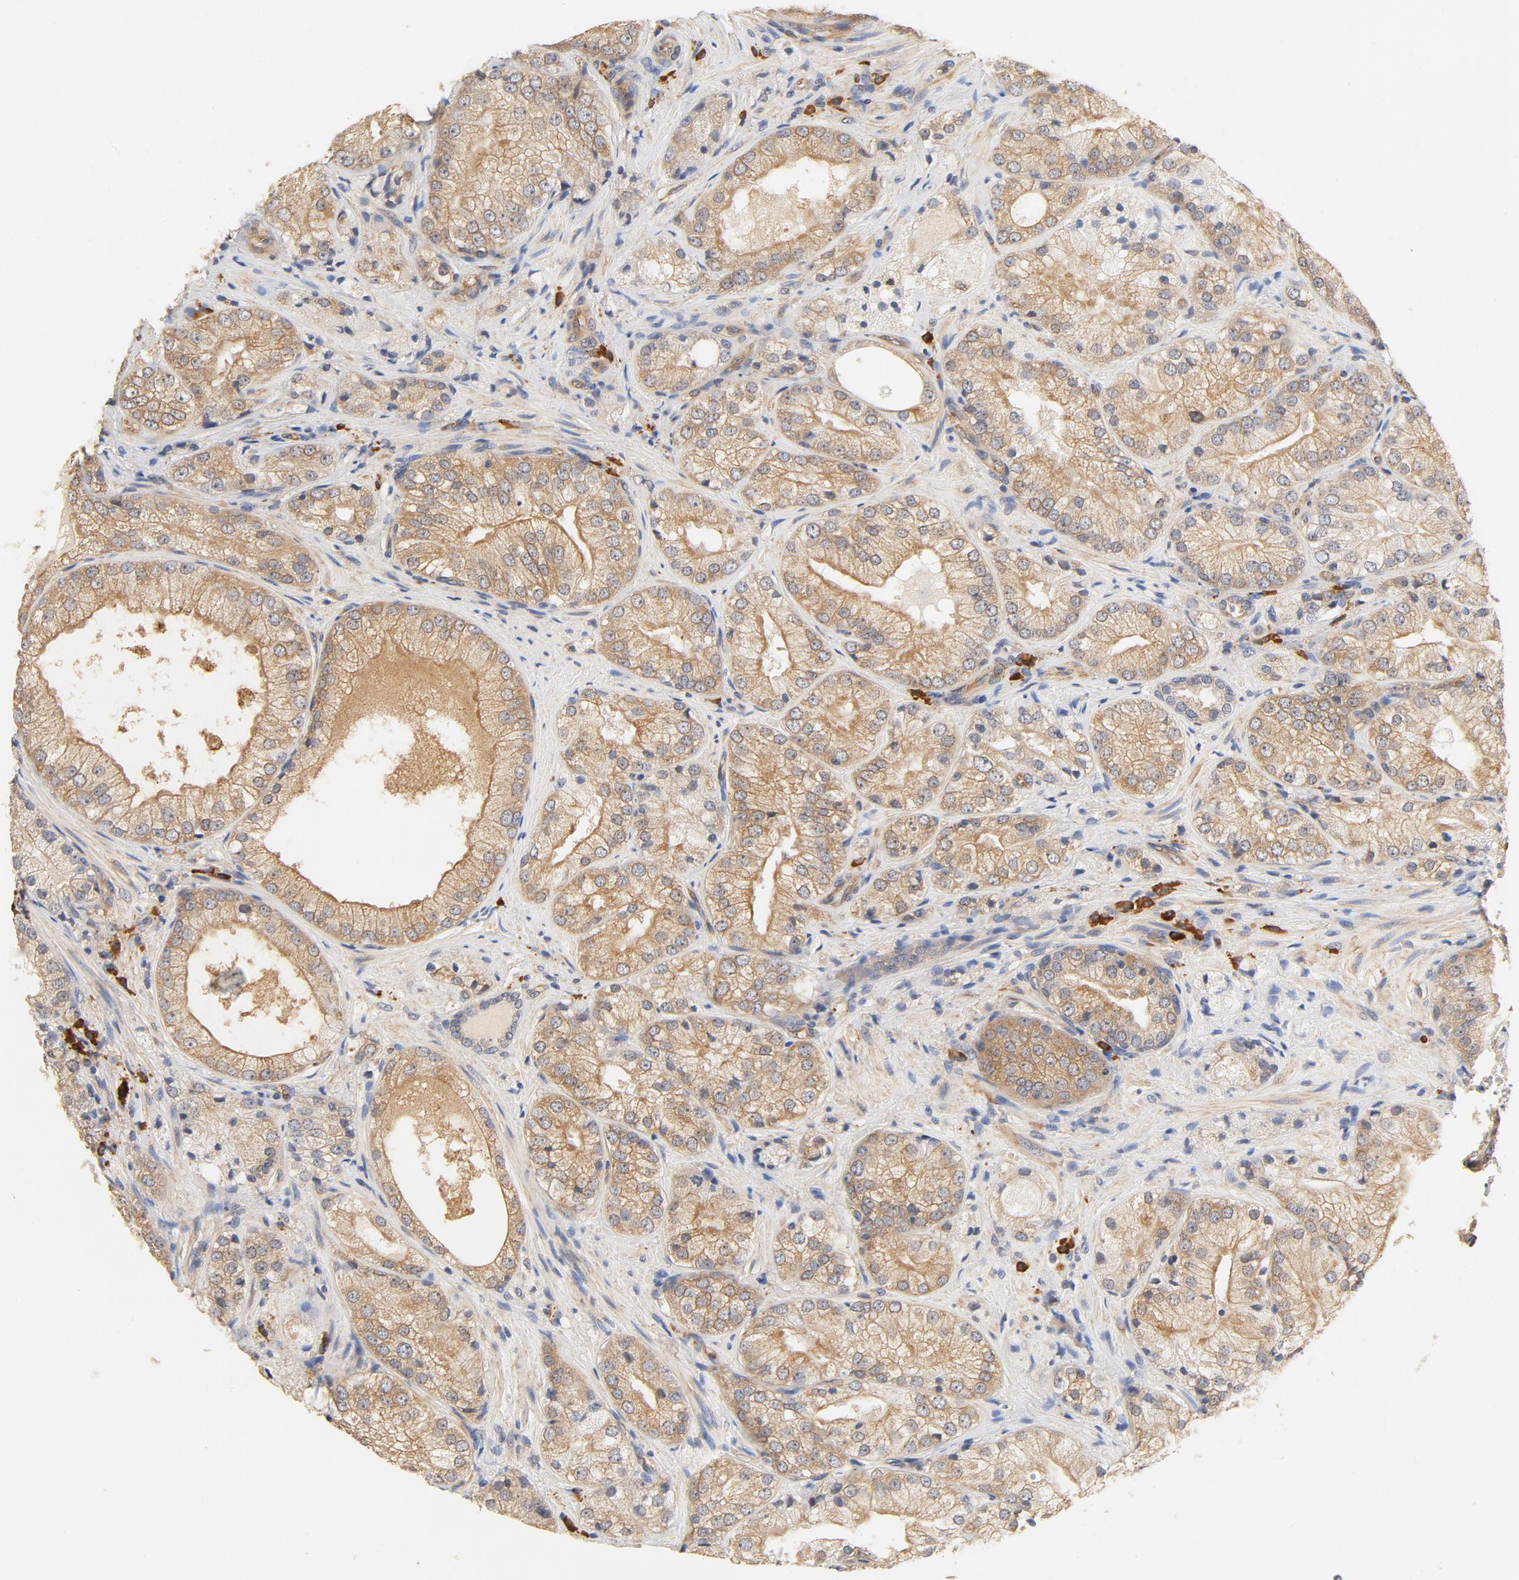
{"staining": {"intensity": "moderate", "quantity": ">75%", "location": "cytoplasmic/membranous"}, "tissue": "prostate cancer", "cell_type": "Tumor cells", "image_type": "cancer", "snomed": [{"axis": "morphology", "description": "Adenocarcinoma, Low grade"}, {"axis": "topography", "description": "Prostate"}], "caption": "Approximately >75% of tumor cells in human prostate cancer (adenocarcinoma (low-grade)) show moderate cytoplasmic/membranous protein positivity as visualized by brown immunohistochemical staining.", "gene": "UBE2J1", "patient": {"sex": "male", "age": 60}}